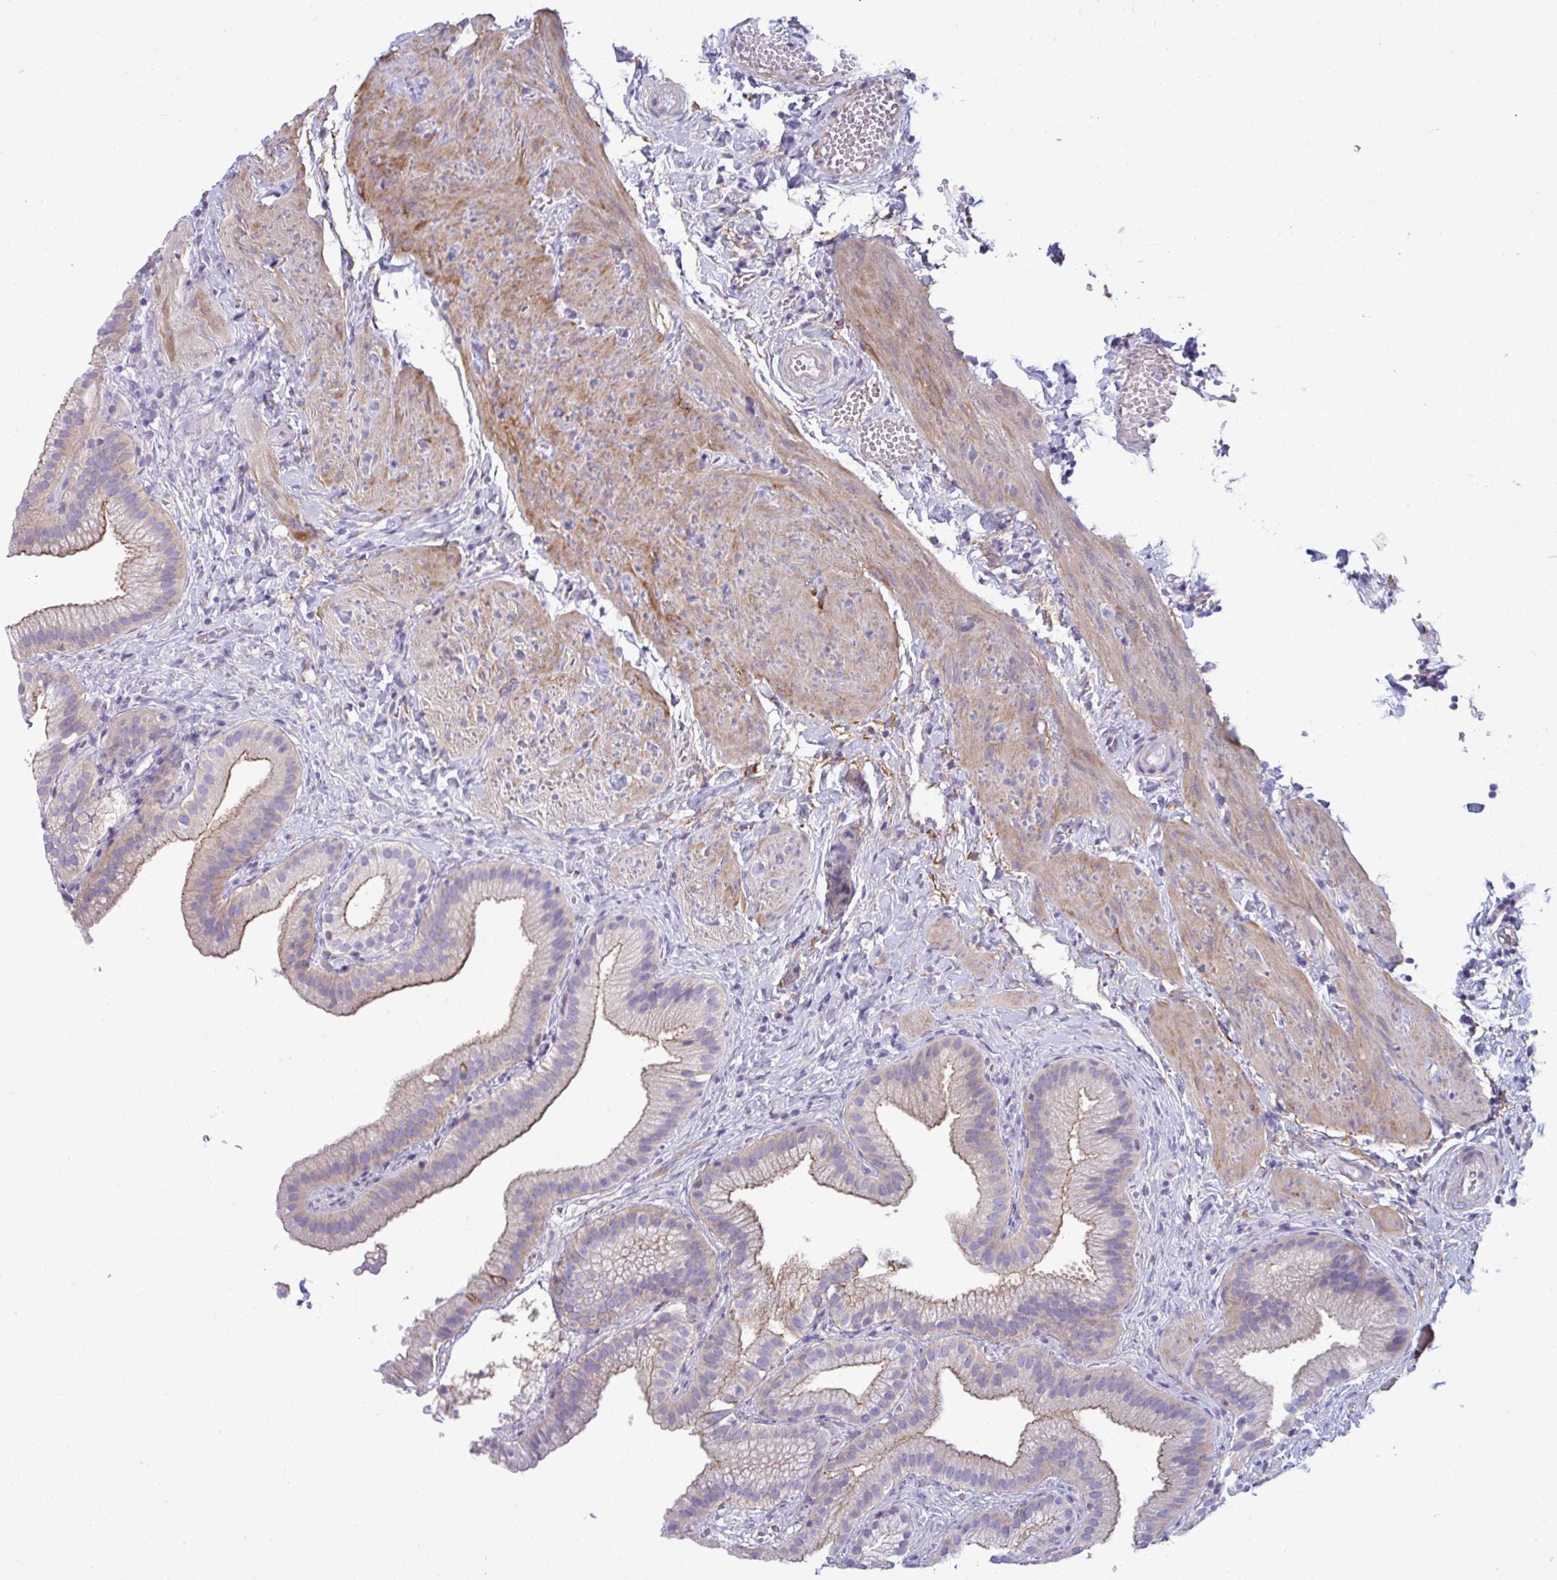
{"staining": {"intensity": "moderate", "quantity": "<25%", "location": "cytoplasmic/membranous"}, "tissue": "gallbladder", "cell_type": "Glandular cells", "image_type": "normal", "snomed": [{"axis": "morphology", "description": "Normal tissue, NOS"}, {"axis": "topography", "description": "Gallbladder"}], "caption": "The image demonstrates staining of benign gallbladder, revealing moderate cytoplasmic/membranous protein expression (brown color) within glandular cells.", "gene": "MYH10", "patient": {"sex": "female", "age": 63}}